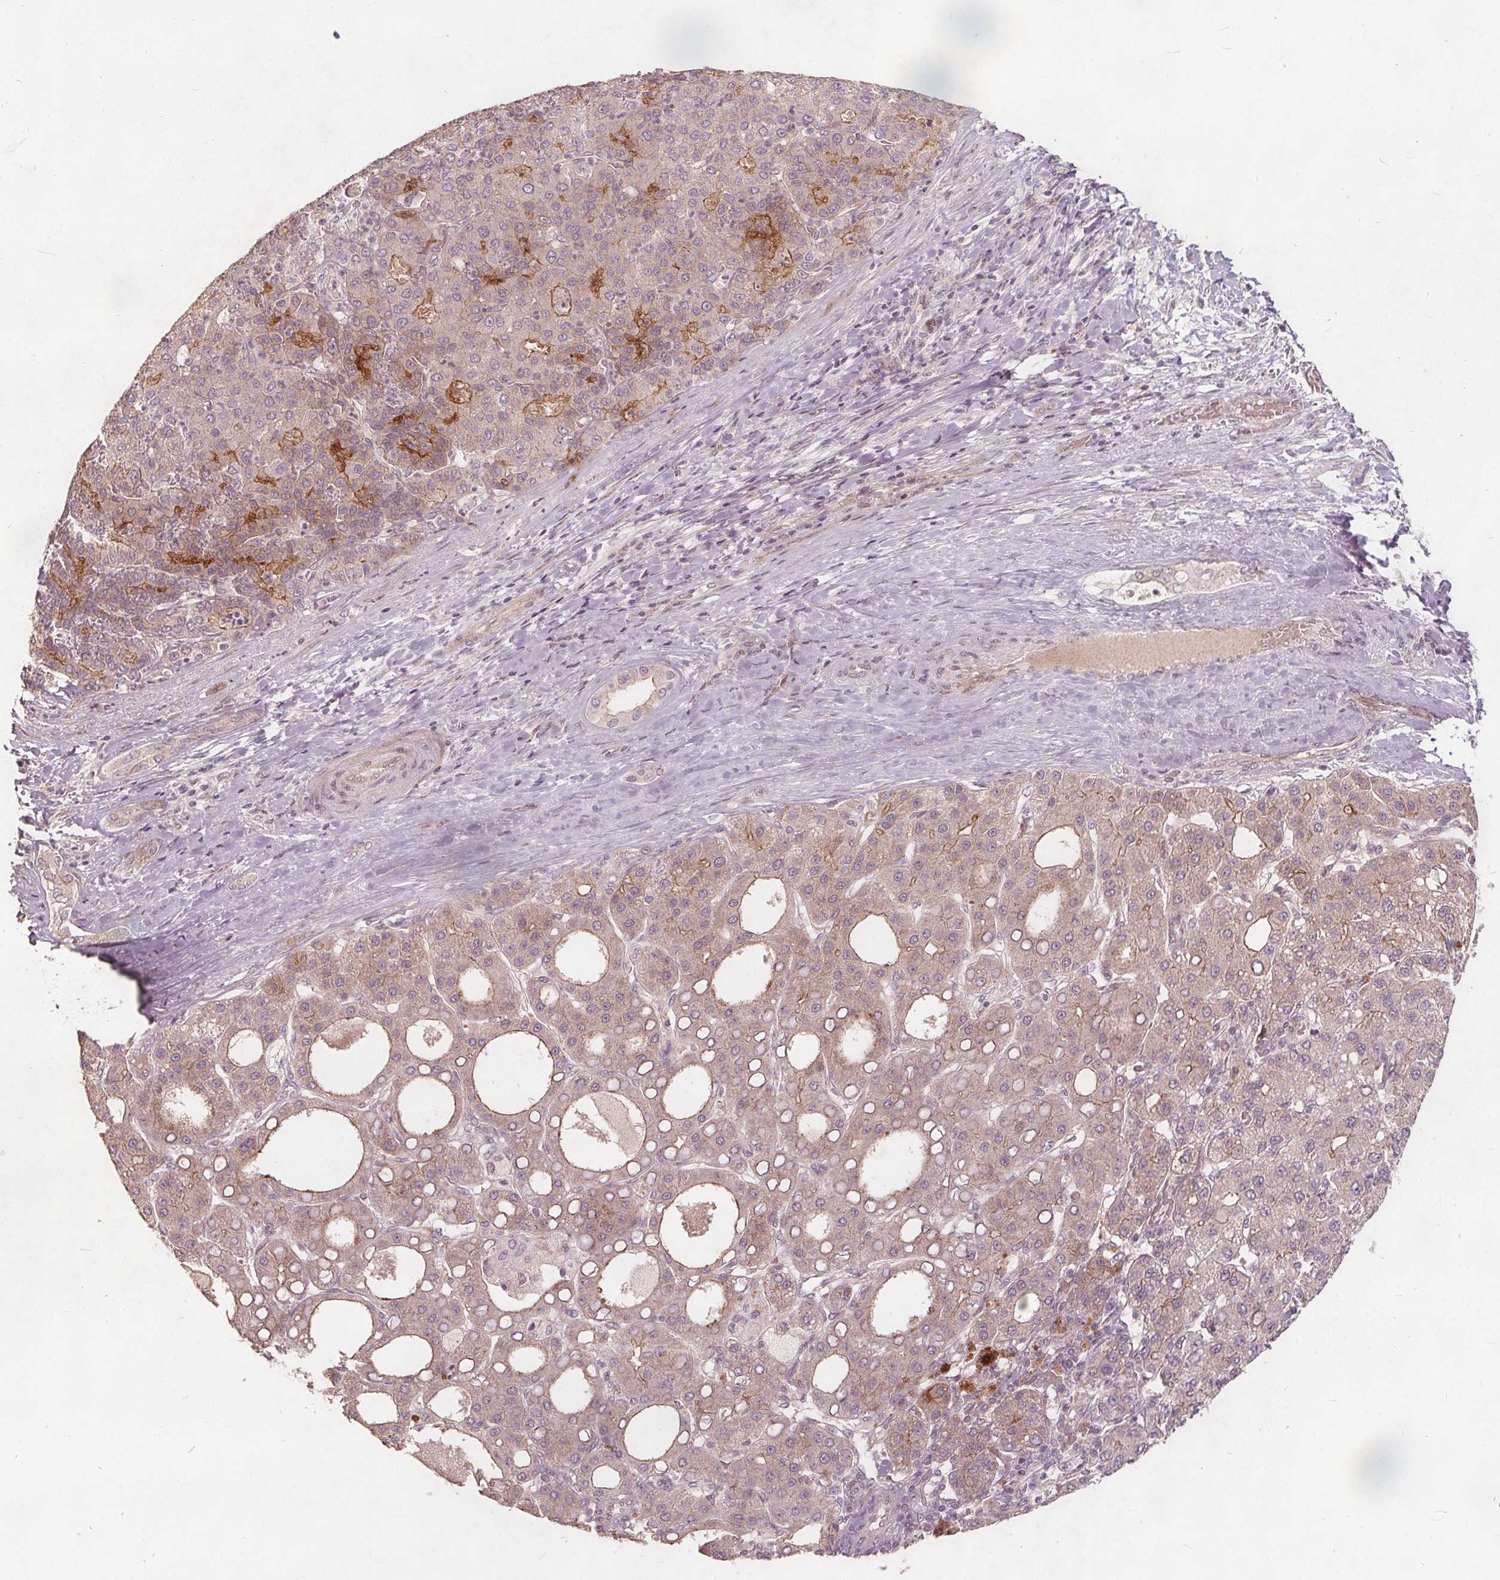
{"staining": {"intensity": "moderate", "quantity": "<25%", "location": "cytoplasmic/membranous"}, "tissue": "liver cancer", "cell_type": "Tumor cells", "image_type": "cancer", "snomed": [{"axis": "morphology", "description": "Carcinoma, Hepatocellular, NOS"}, {"axis": "topography", "description": "Liver"}], "caption": "Brown immunohistochemical staining in human liver hepatocellular carcinoma shows moderate cytoplasmic/membranous positivity in approximately <25% of tumor cells.", "gene": "PTPRT", "patient": {"sex": "male", "age": 65}}